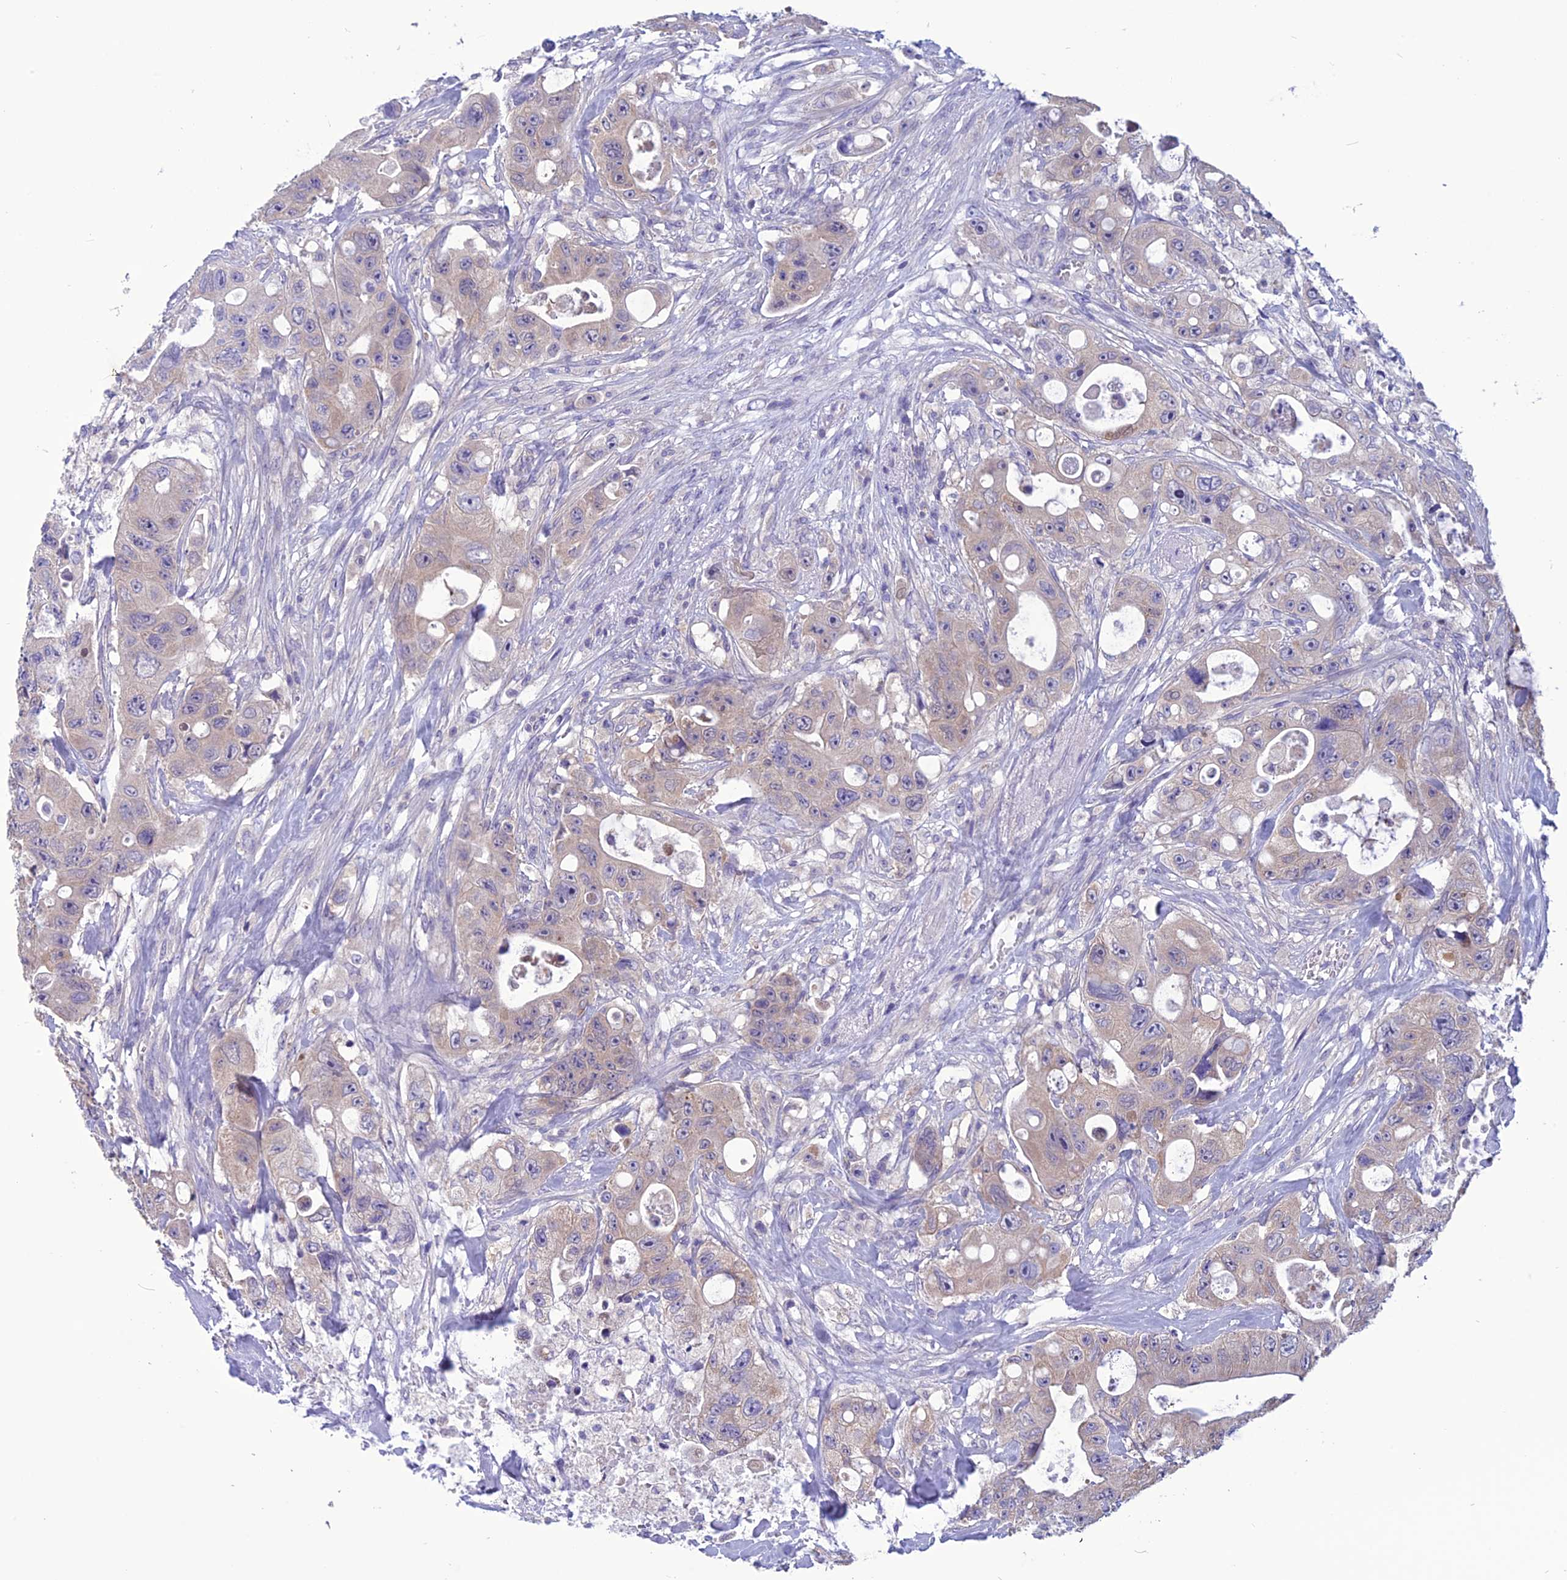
{"staining": {"intensity": "negative", "quantity": "none", "location": "none"}, "tissue": "colorectal cancer", "cell_type": "Tumor cells", "image_type": "cancer", "snomed": [{"axis": "morphology", "description": "Adenocarcinoma, NOS"}, {"axis": "topography", "description": "Colon"}], "caption": "This is an immunohistochemistry (IHC) image of colorectal cancer (adenocarcinoma). There is no staining in tumor cells.", "gene": "PSMF1", "patient": {"sex": "female", "age": 46}}